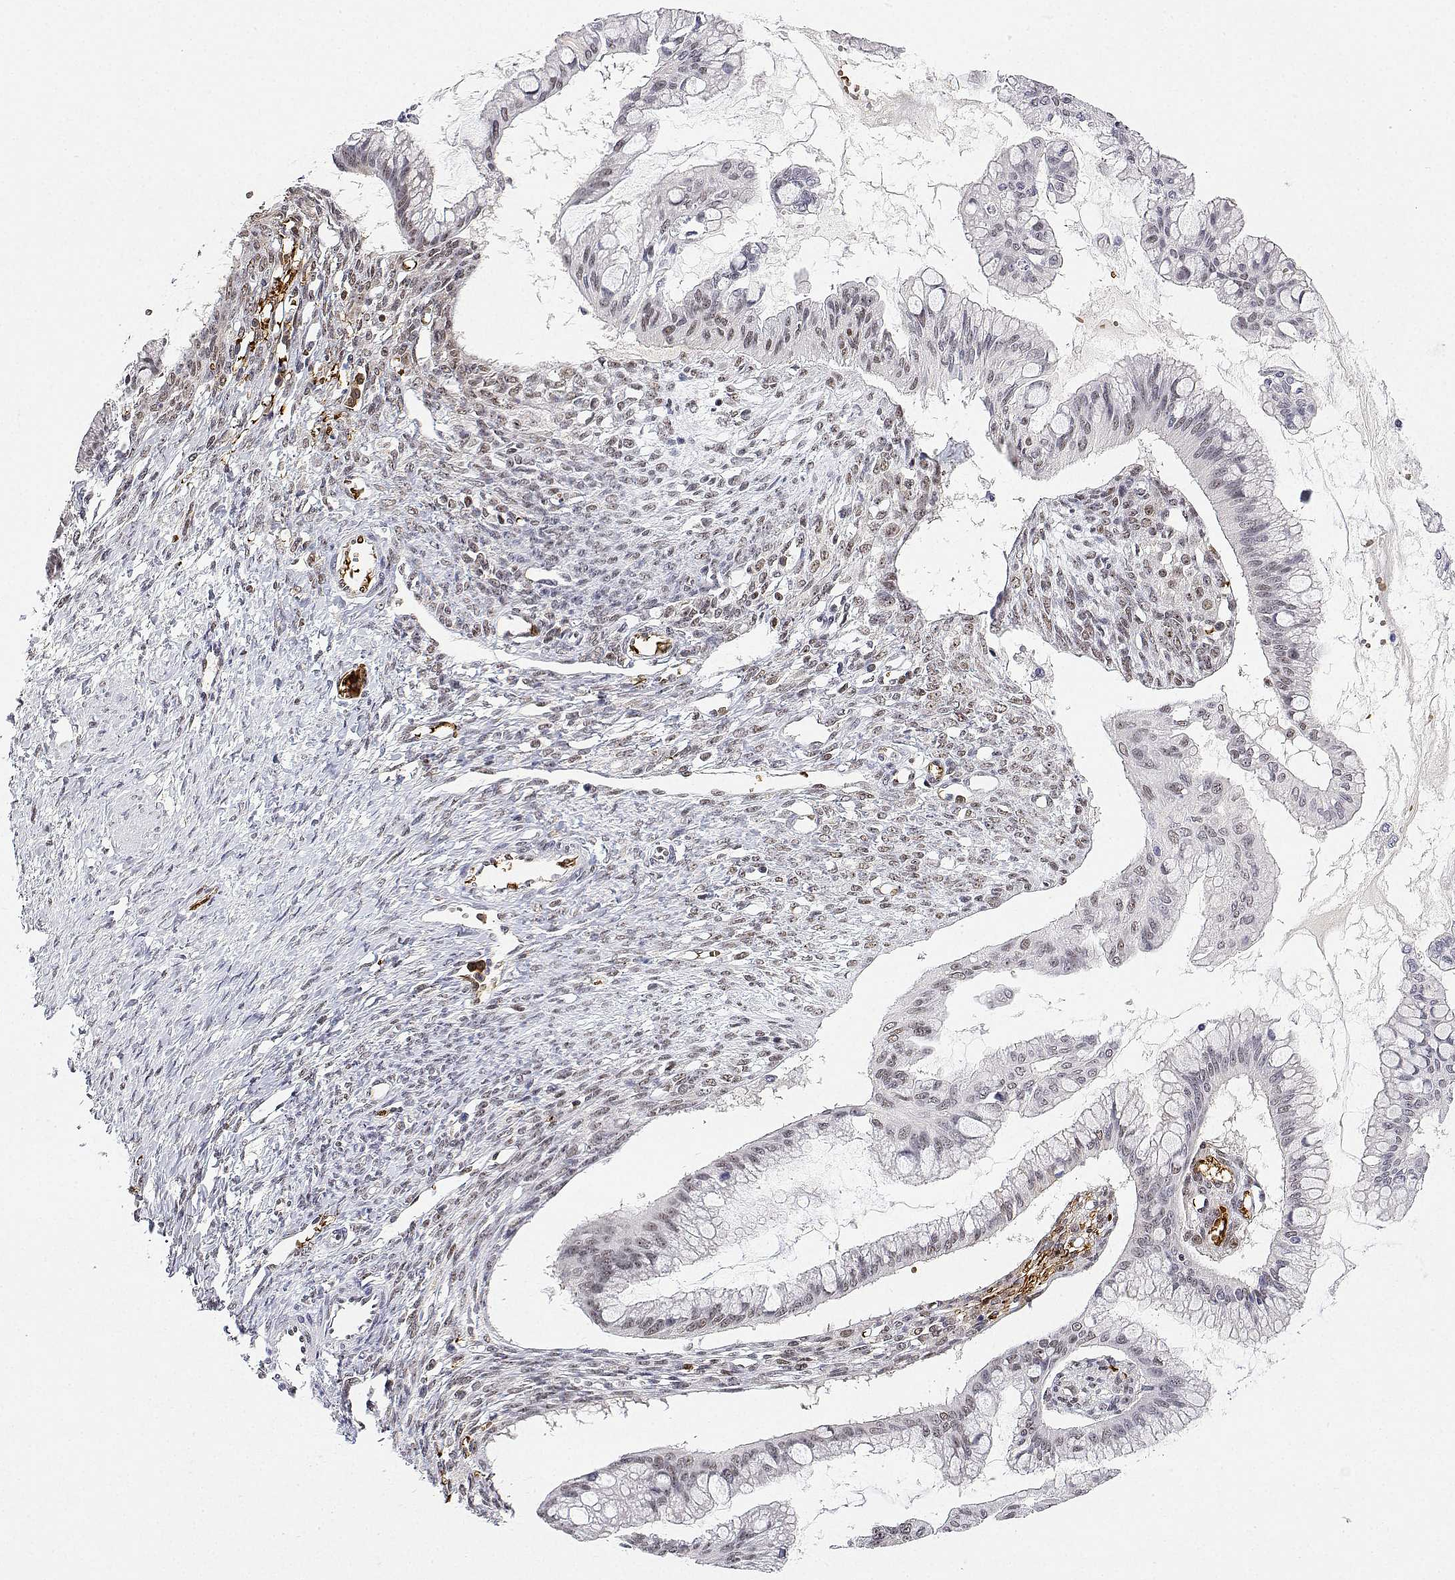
{"staining": {"intensity": "weak", "quantity": "<25%", "location": "nuclear"}, "tissue": "ovarian cancer", "cell_type": "Tumor cells", "image_type": "cancer", "snomed": [{"axis": "morphology", "description": "Cystadenocarcinoma, mucinous, NOS"}, {"axis": "topography", "description": "Ovary"}], "caption": "This photomicrograph is of ovarian mucinous cystadenocarcinoma stained with immunohistochemistry (IHC) to label a protein in brown with the nuclei are counter-stained blue. There is no staining in tumor cells. (DAB (3,3'-diaminobenzidine) immunohistochemistry (IHC) visualized using brightfield microscopy, high magnification).", "gene": "ADAR", "patient": {"sex": "female", "age": 73}}